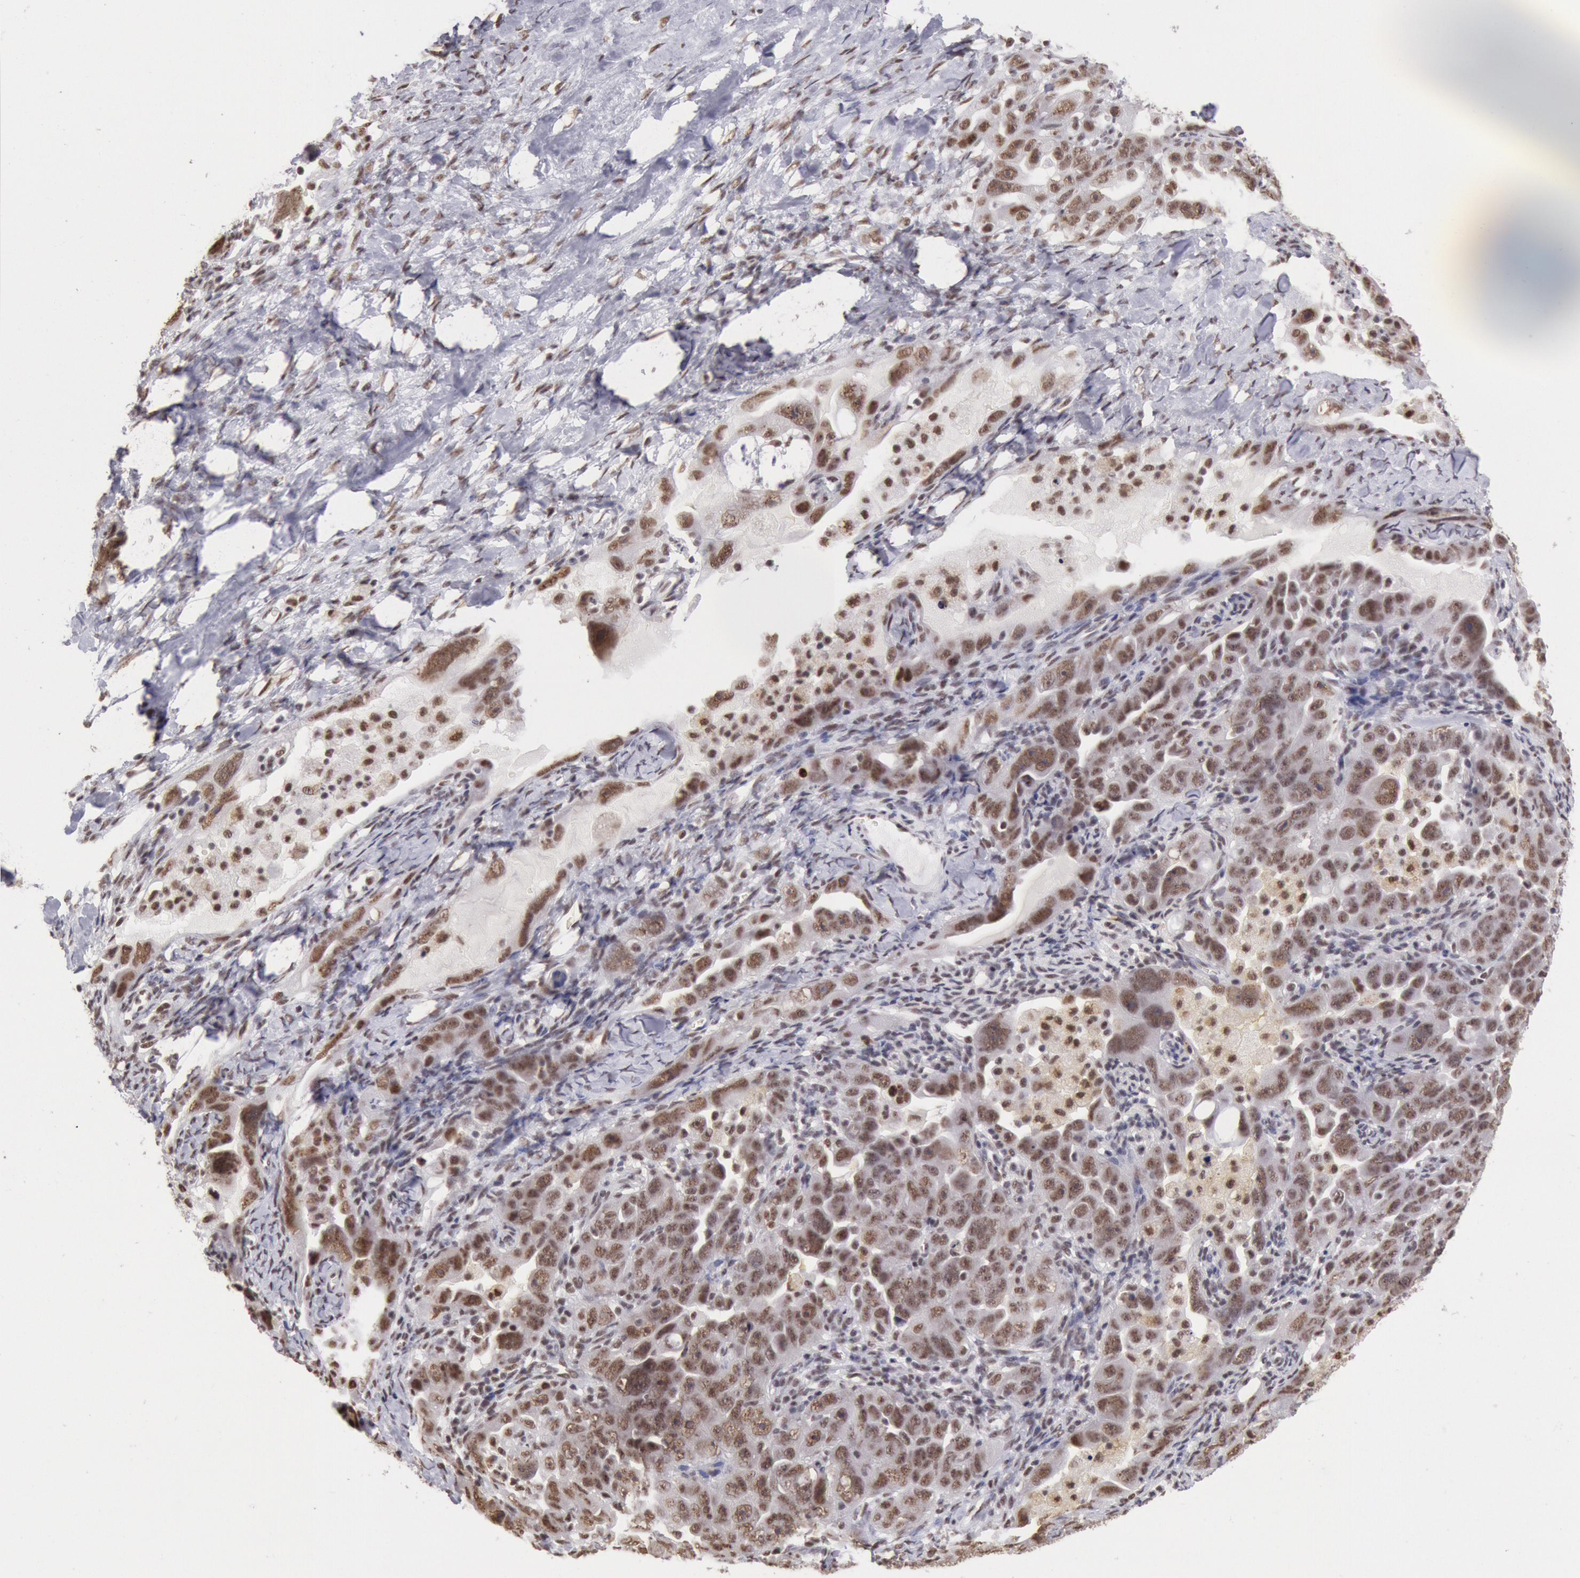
{"staining": {"intensity": "moderate", "quantity": ">75%", "location": "nuclear"}, "tissue": "ovarian cancer", "cell_type": "Tumor cells", "image_type": "cancer", "snomed": [{"axis": "morphology", "description": "Cystadenocarcinoma, serous, NOS"}, {"axis": "topography", "description": "Ovary"}], "caption": "Immunohistochemistry photomicrograph of ovarian cancer stained for a protein (brown), which demonstrates medium levels of moderate nuclear staining in about >75% of tumor cells.", "gene": "SNRPD3", "patient": {"sex": "female", "age": 66}}